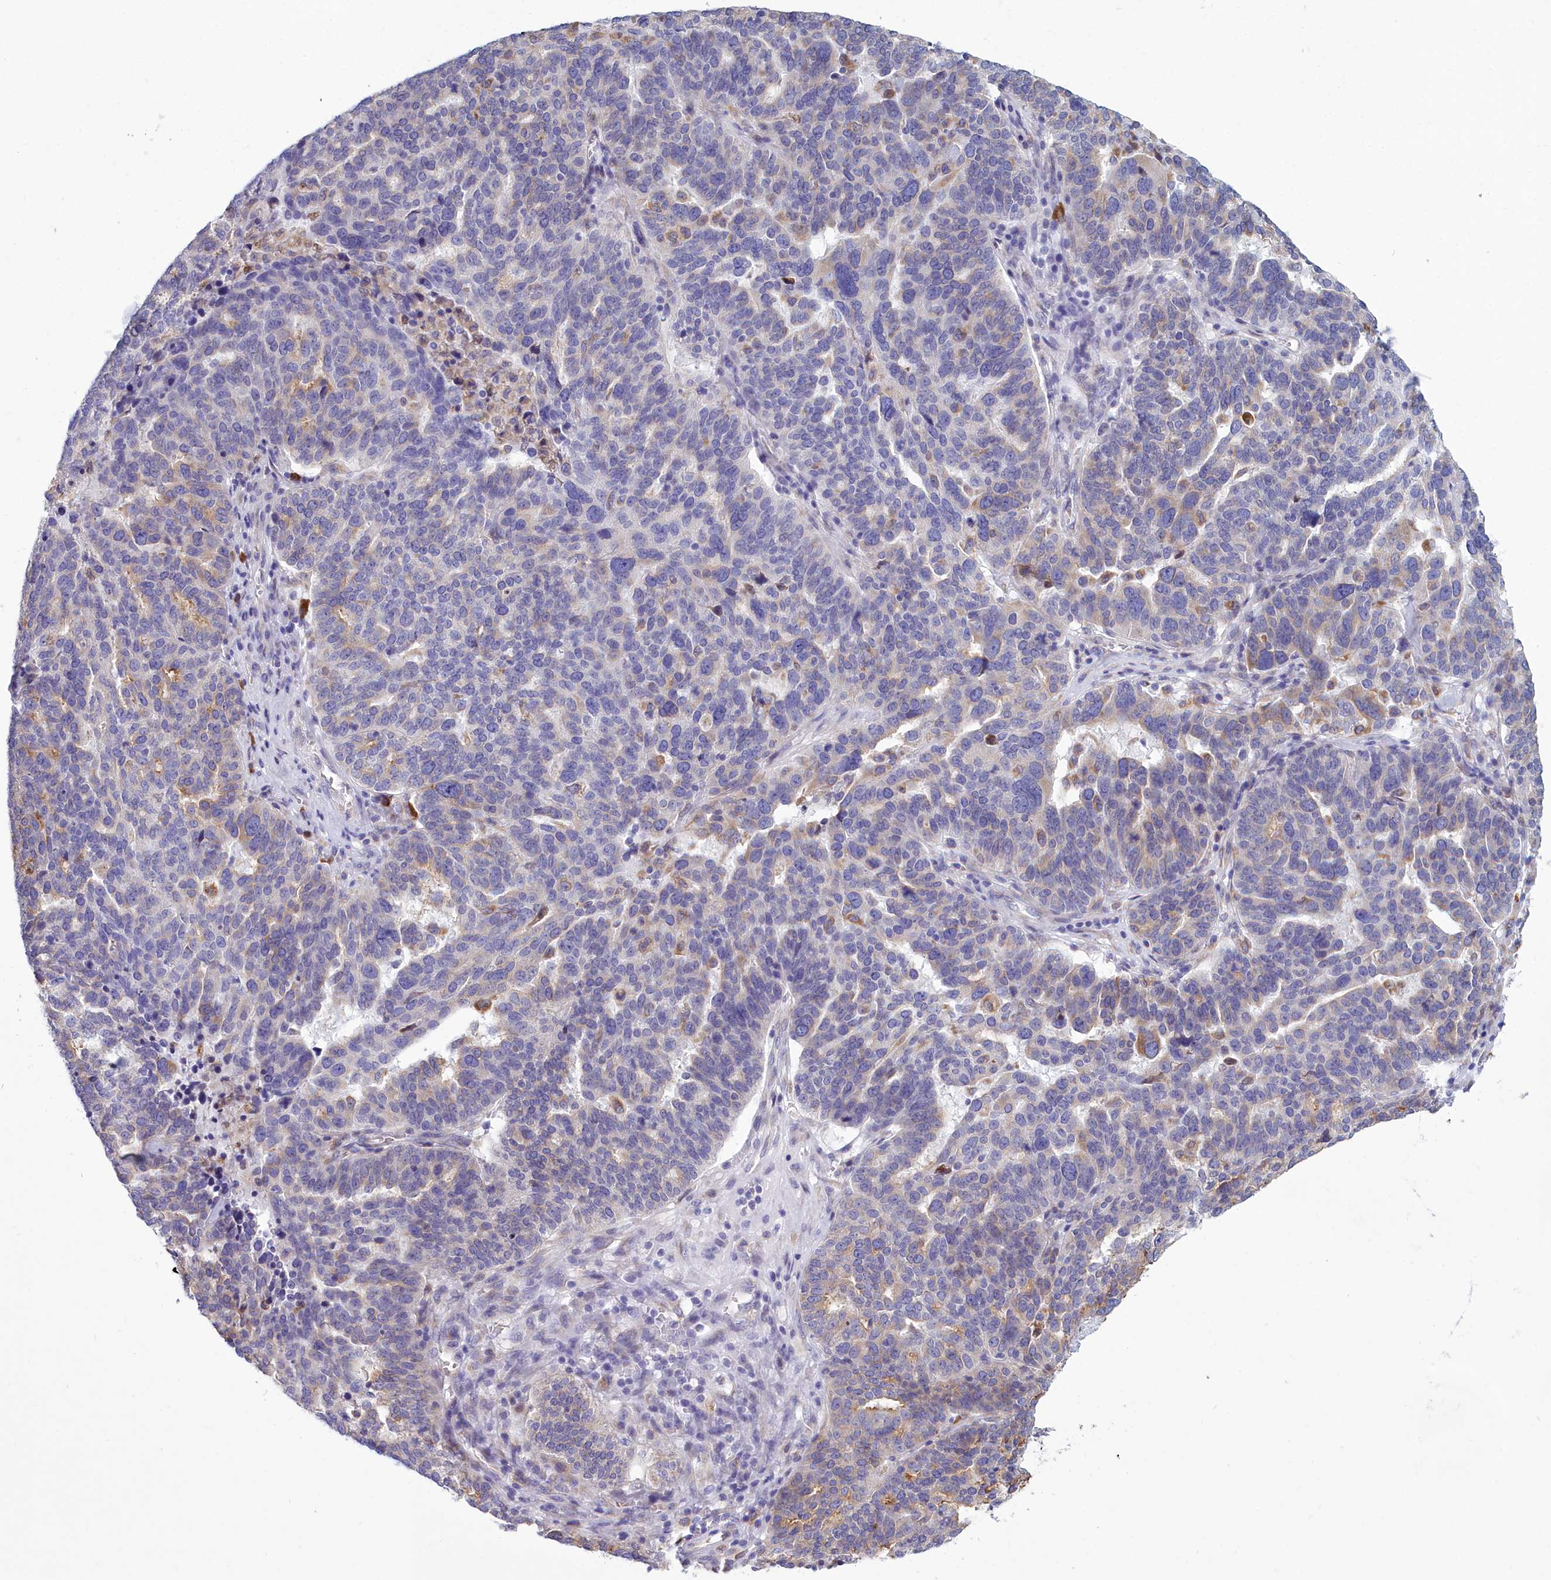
{"staining": {"intensity": "moderate", "quantity": "<25%", "location": "cytoplasmic/membranous"}, "tissue": "ovarian cancer", "cell_type": "Tumor cells", "image_type": "cancer", "snomed": [{"axis": "morphology", "description": "Cystadenocarcinoma, serous, NOS"}, {"axis": "topography", "description": "Ovary"}], "caption": "DAB (3,3'-diaminobenzidine) immunohistochemical staining of ovarian cancer displays moderate cytoplasmic/membranous protein staining in about <25% of tumor cells. (DAB (3,3'-diaminobenzidine) IHC with brightfield microscopy, high magnification).", "gene": "HM13", "patient": {"sex": "female", "age": 59}}